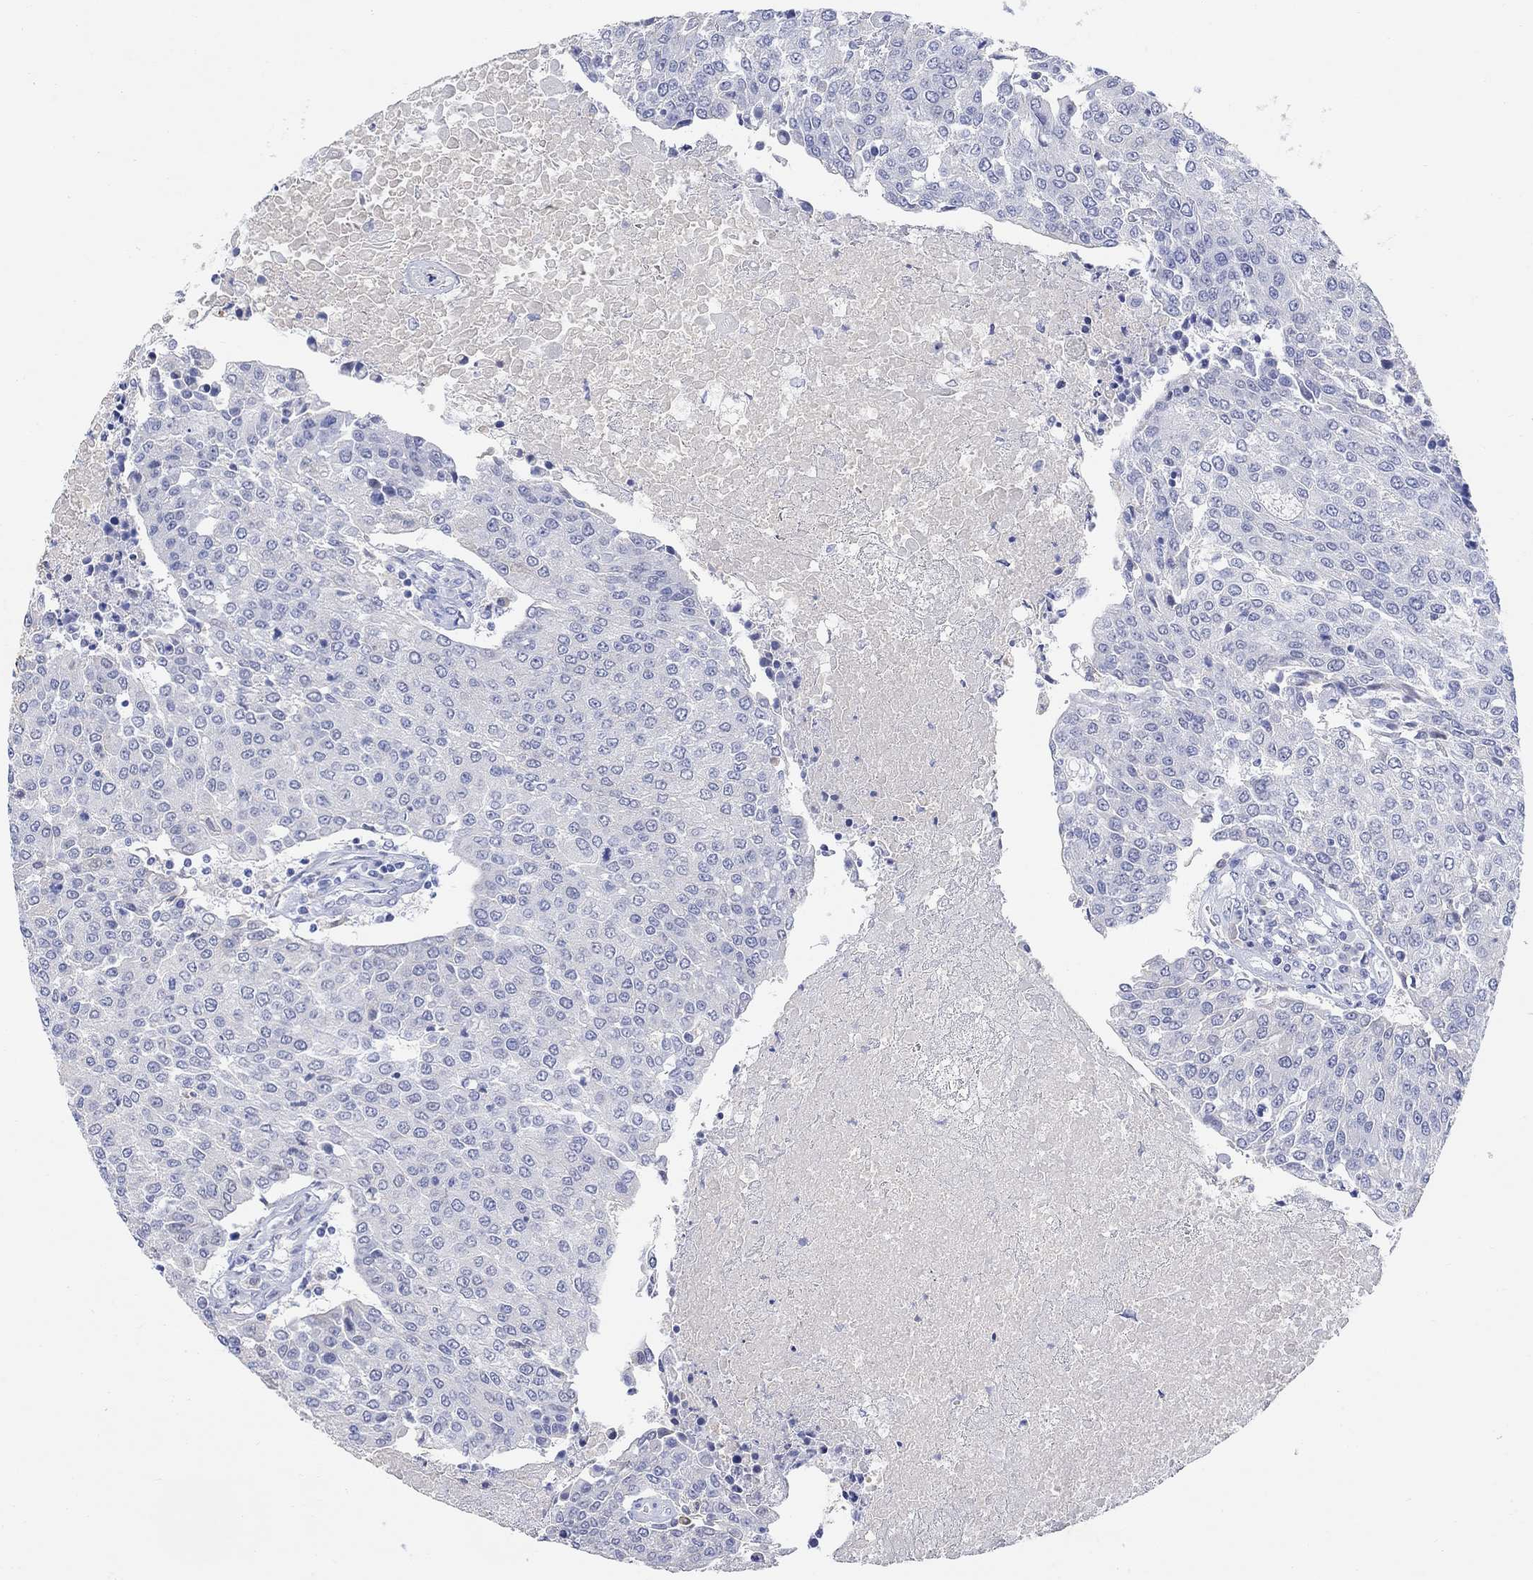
{"staining": {"intensity": "negative", "quantity": "none", "location": "none"}, "tissue": "urothelial cancer", "cell_type": "Tumor cells", "image_type": "cancer", "snomed": [{"axis": "morphology", "description": "Urothelial carcinoma, High grade"}, {"axis": "topography", "description": "Urinary bladder"}], "caption": "Urothelial cancer was stained to show a protein in brown. There is no significant staining in tumor cells.", "gene": "TYR", "patient": {"sex": "female", "age": 85}}